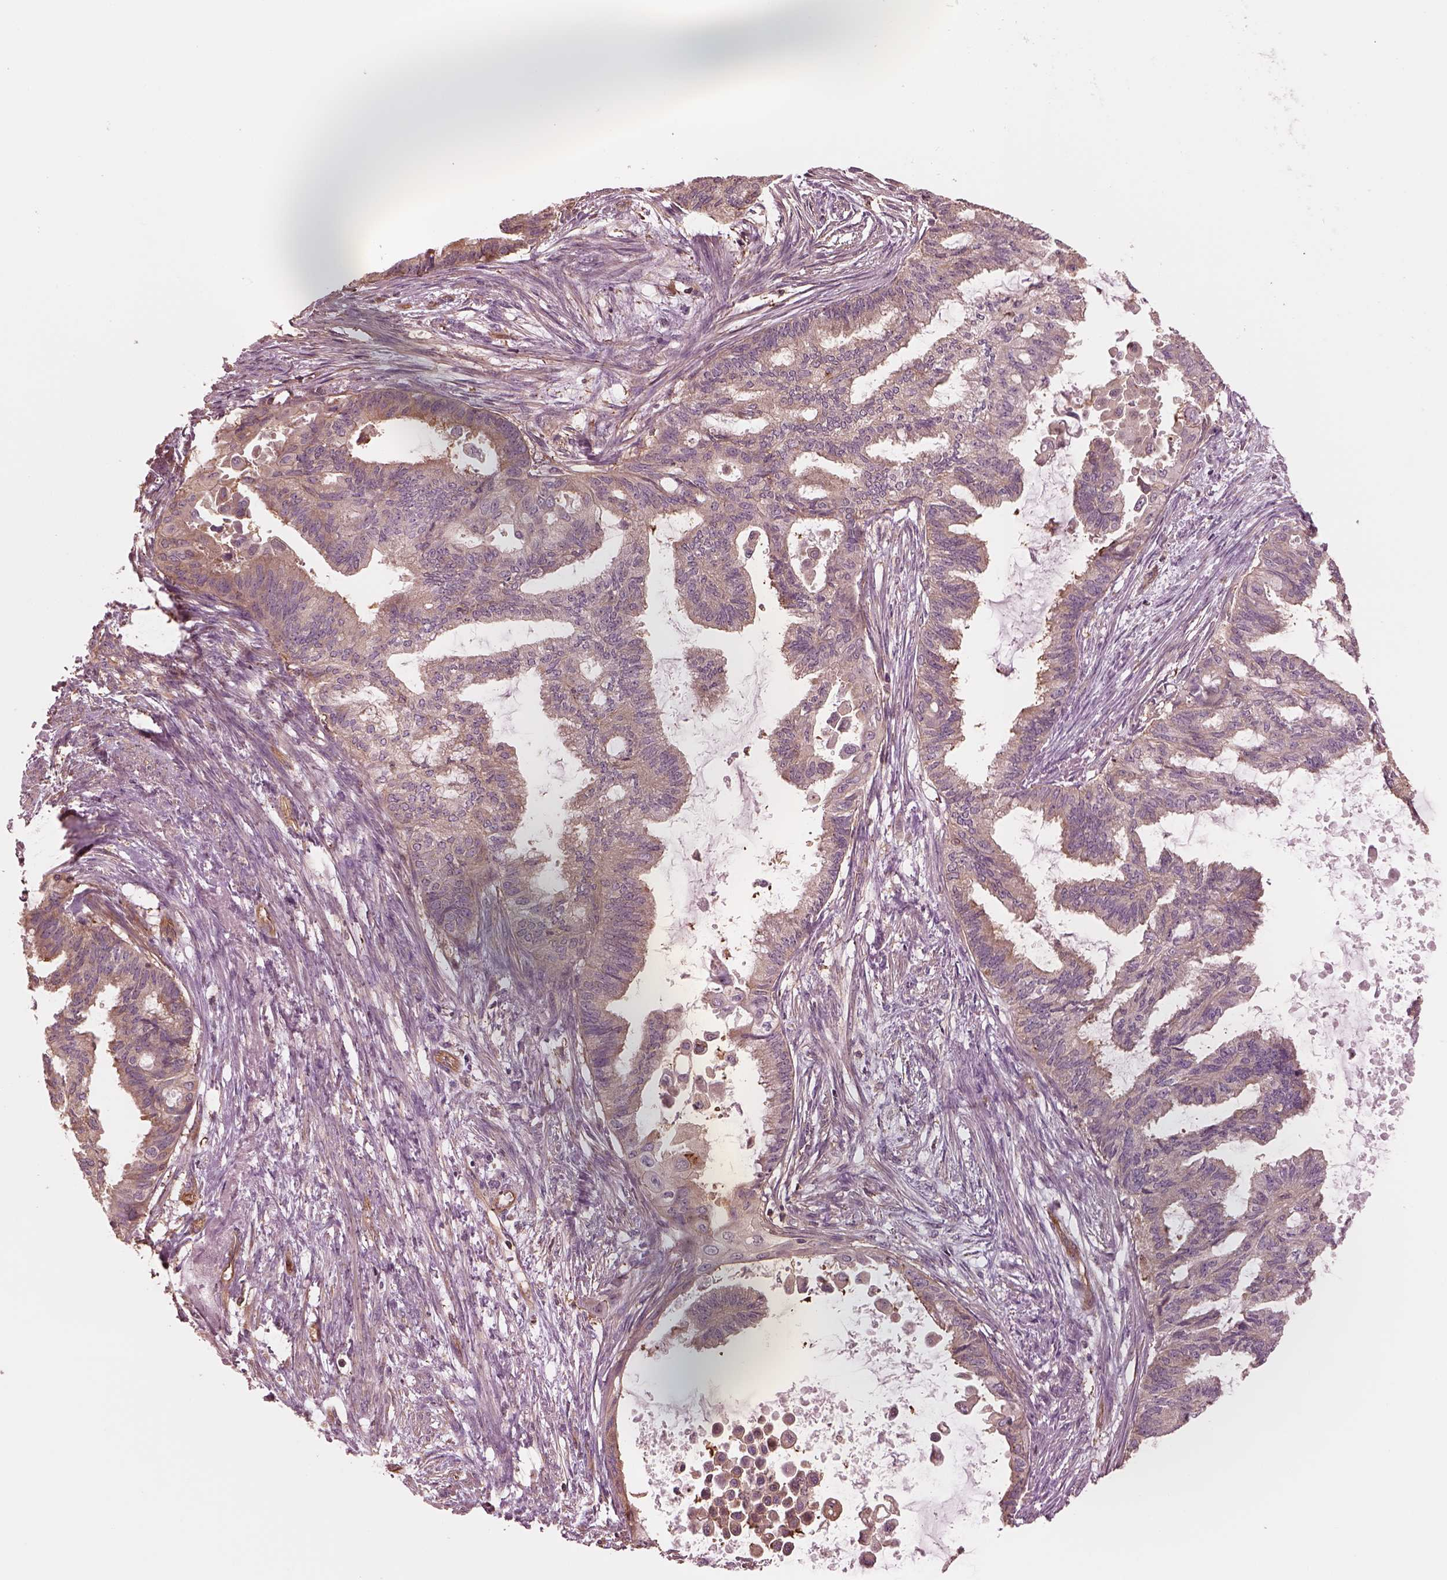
{"staining": {"intensity": "moderate", "quantity": "<25%", "location": "cytoplasmic/membranous"}, "tissue": "endometrial cancer", "cell_type": "Tumor cells", "image_type": "cancer", "snomed": [{"axis": "morphology", "description": "Adenocarcinoma, NOS"}, {"axis": "topography", "description": "Endometrium"}], "caption": "Immunohistochemical staining of endometrial cancer shows moderate cytoplasmic/membranous protein expression in approximately <25% of tumor cells.", "gene": "STK33", "patient": {"sex": "female", "age": 86}}